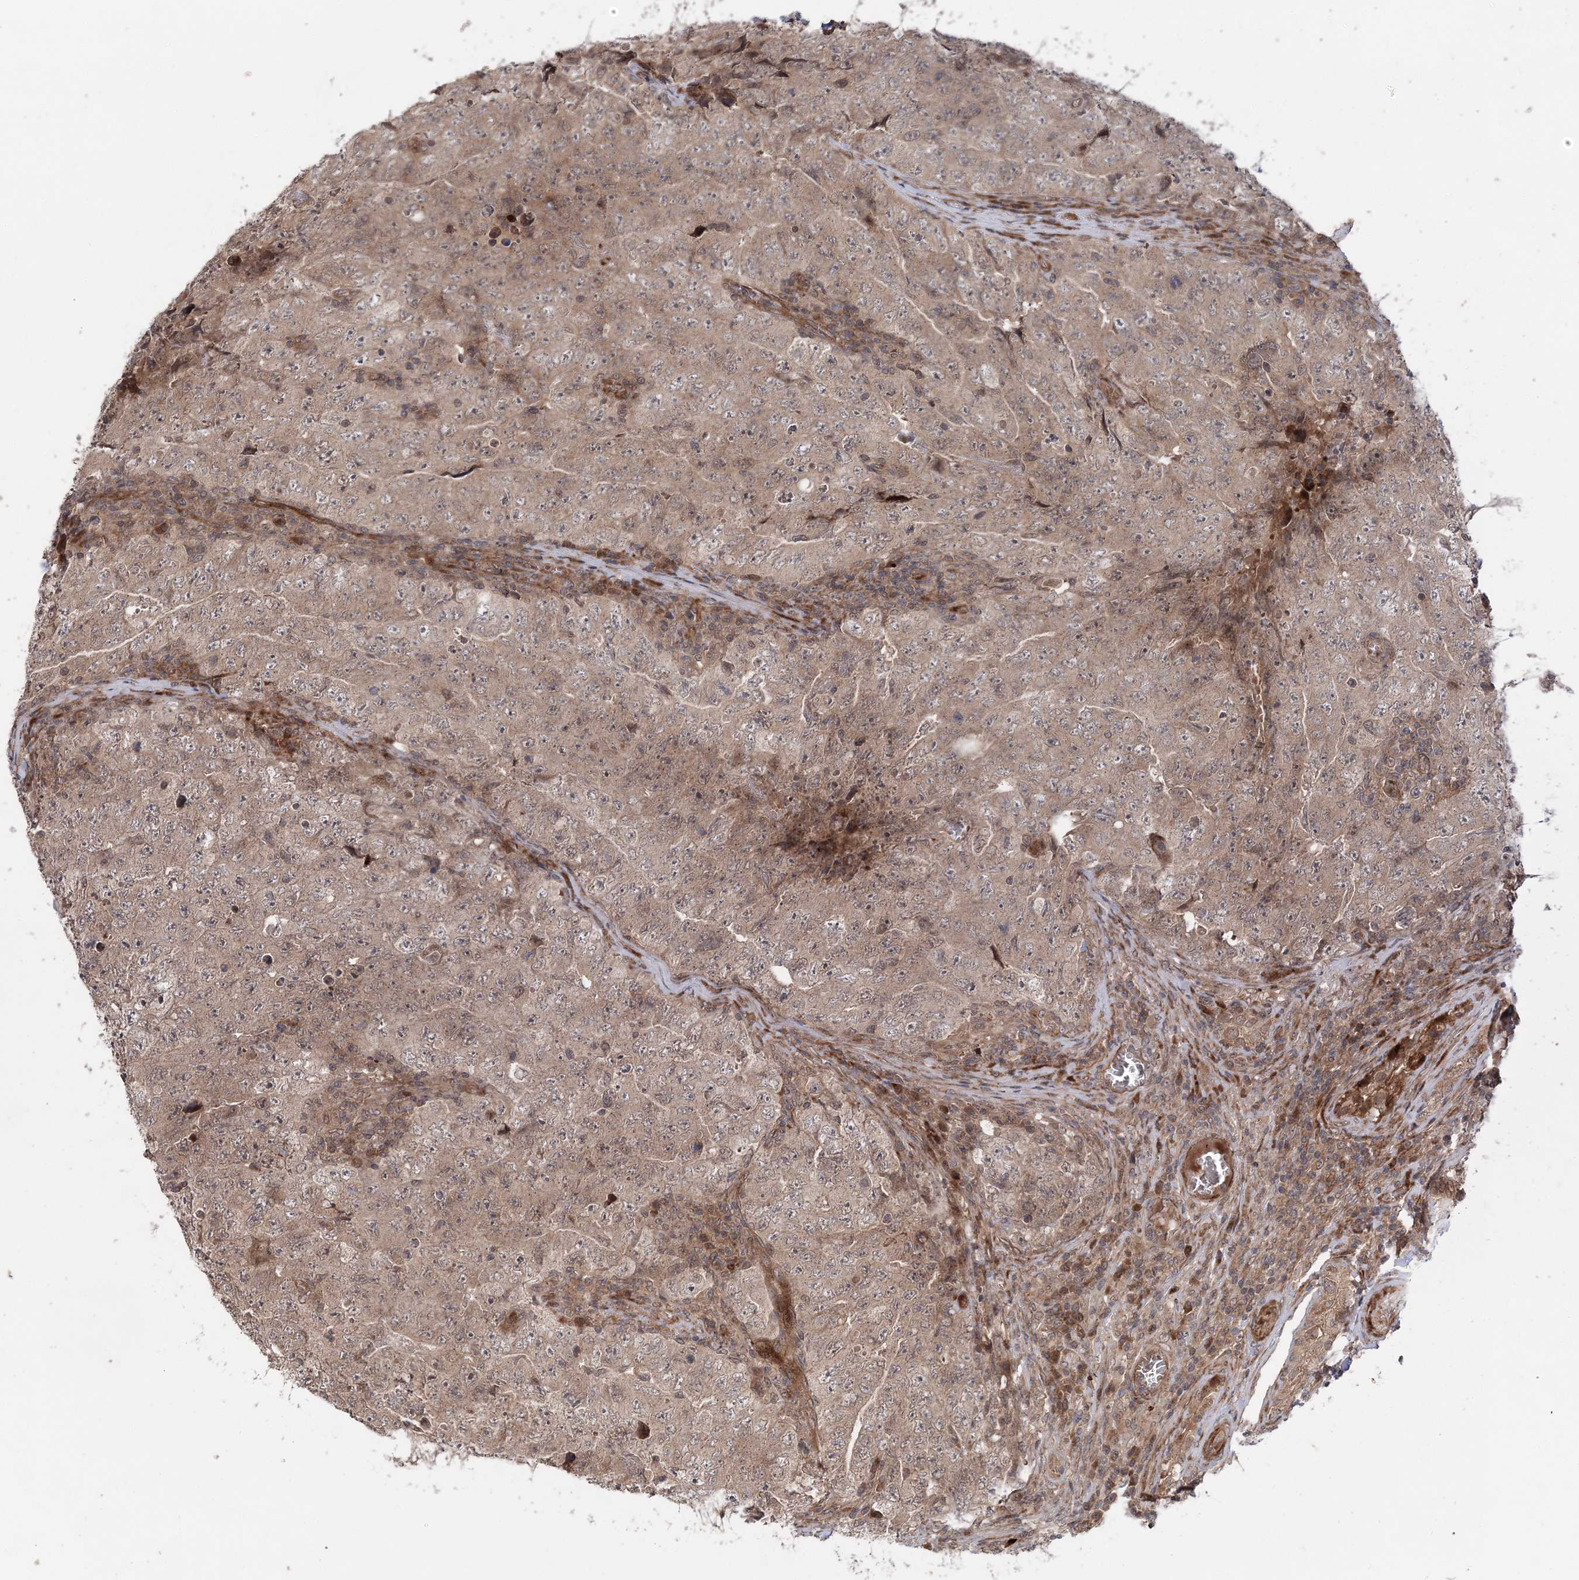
{"staining": {"intensity": "weak", "quantity": ">75%", "location": "cytoplasmic/membranous"}, "tissue": "testis cancer", "cell_type": "Tumor cells", "image_type": "cancer", "snomed": [{"axis": "morphology", "description": "Carcinoma, Embryonal, NOS"}, {"axis": "topography", "description": "Testis"}], "caption": "Testis embryonal carcinoma tissue reveals weak cytoplasmic/membranous positivity in approximately >75% of tumor cells", "gene": "UBTD2", "patient": {"sex": "male", "age": 26}}